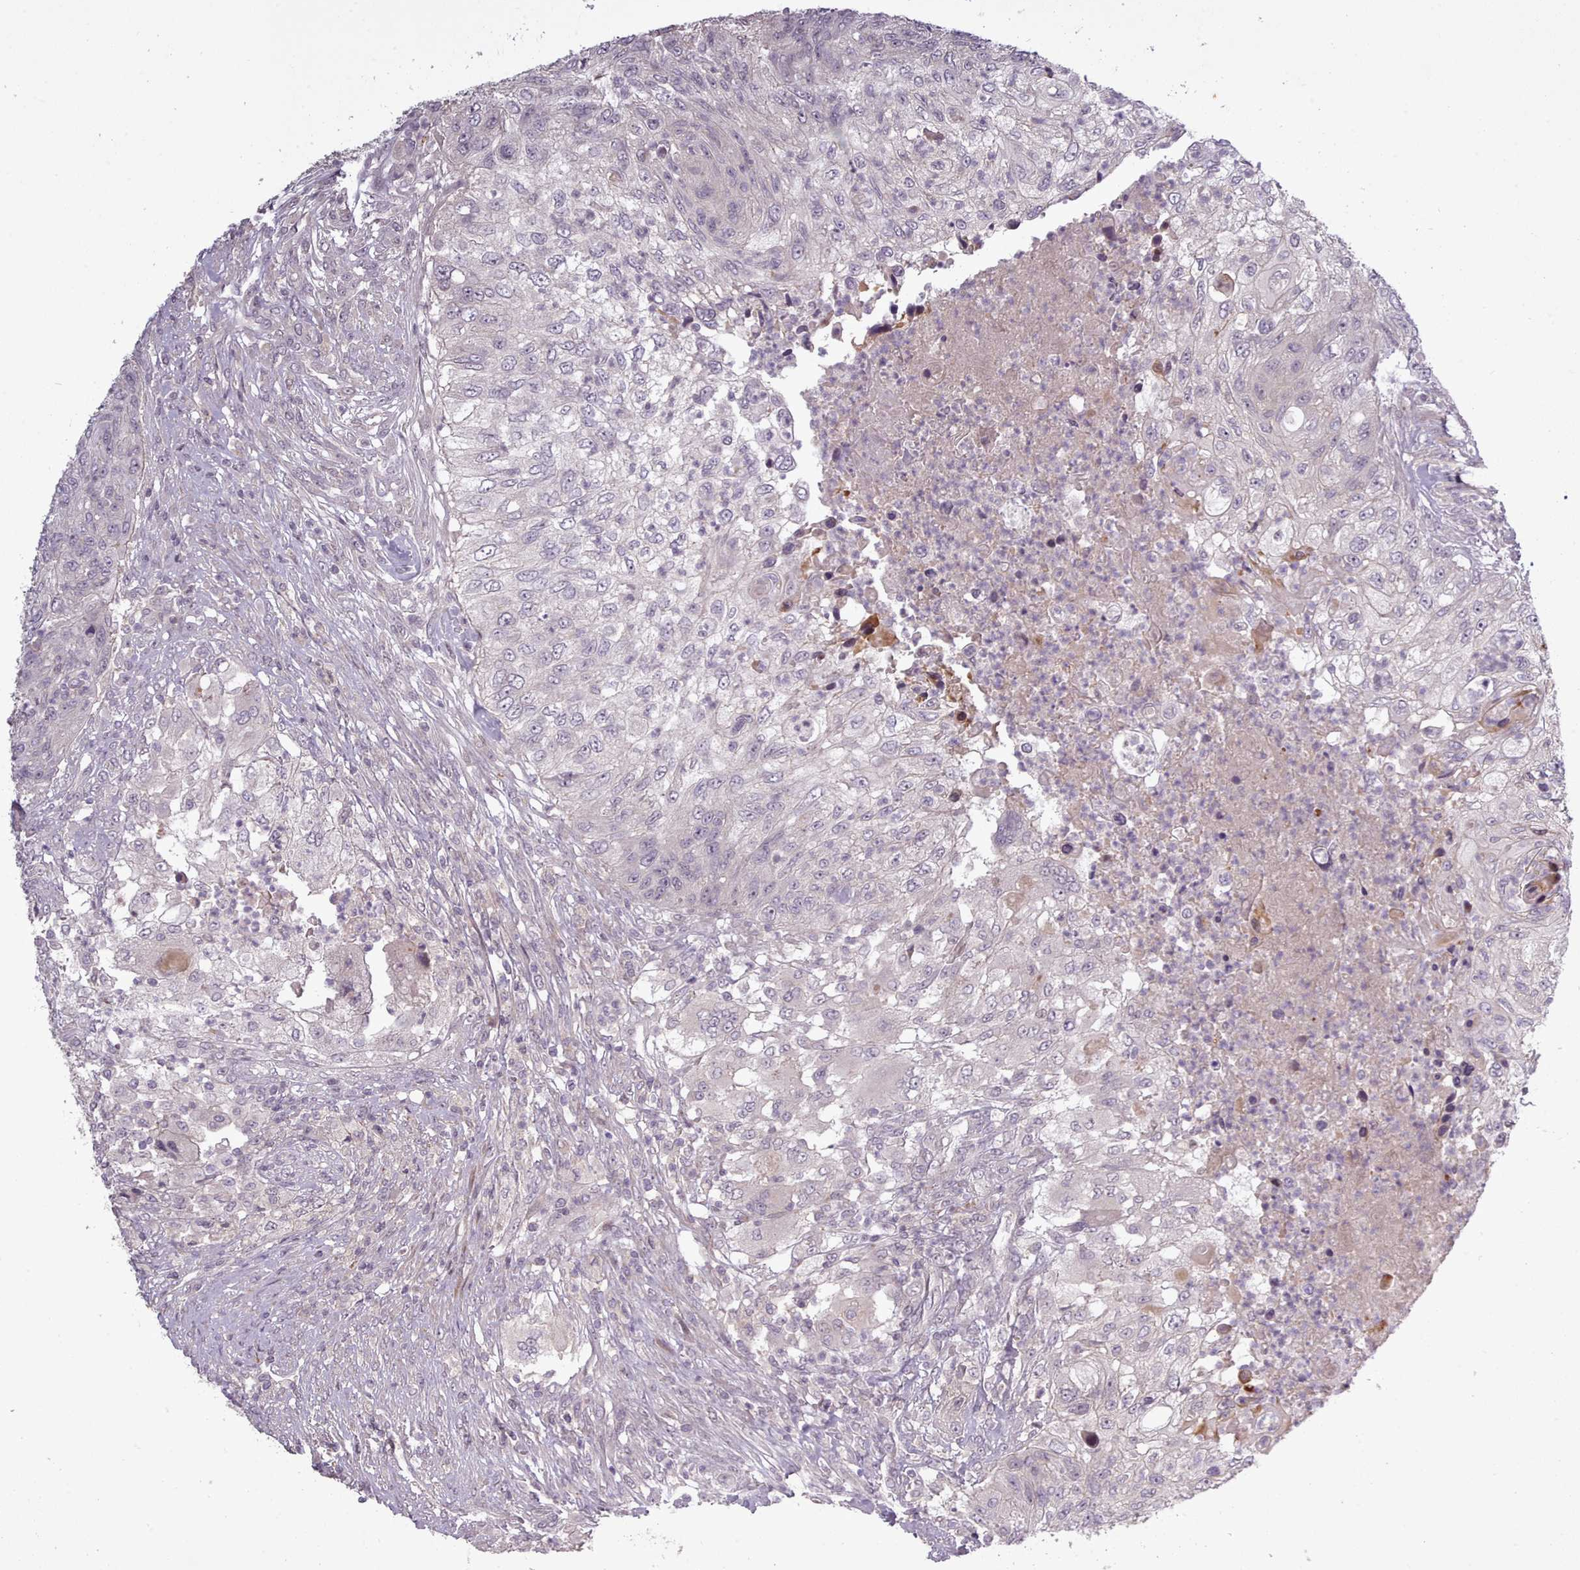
{"staining": {"intensity": "negative", "quantity": "none", "location": "none"}, "tissue": "urothelial cancer", "cell_type": "Tumor cells", "image_type": "cancer", "snomed": [{"axis": "morphology", "description": "Urothelial carcinoma, High grade"}, {"axis": "topography", "description": "Urinary bladder"}], "caption": "Urothelial cancer was stained to show a protein in brown. There is no significant positivity in tumor cells. Brightfield microscopy of IHC stained with DAB (brown) and hematoxylin (blue), captured at high magnification.", "gene": "LEFTY2", "patient": {"sex": "female", "age": 60}}